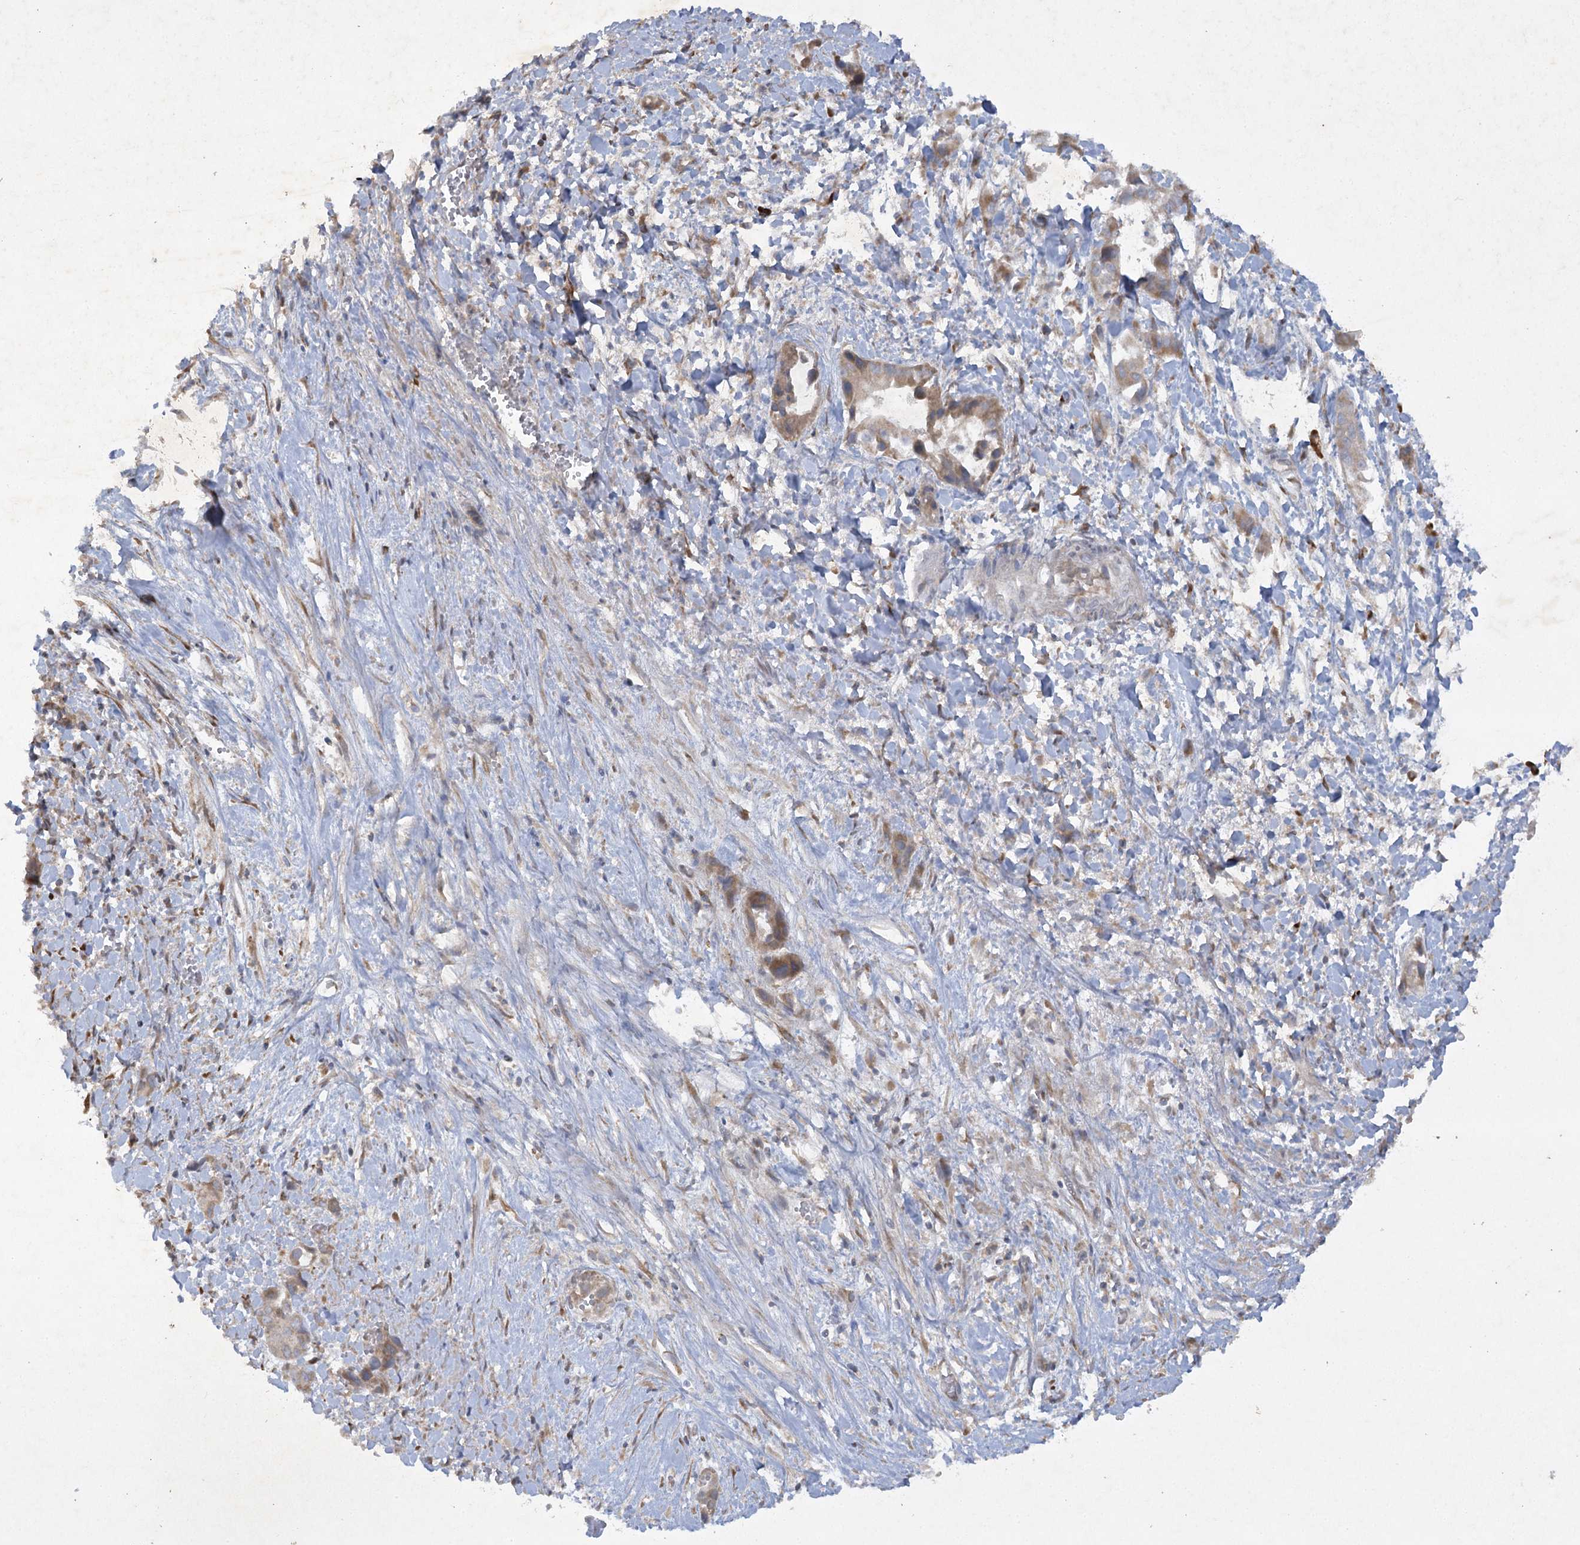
{"staining": {"intensity": "moderate", "quantity": ">75%", "location": "cytoplasmic/membranous"}, "tissue": "liver cancer", "cell_type": "Tumor cells", "image_type": "cancer", "snomed": [{"axis": "morphology", "description": "Cholangiocarcinoma"}, {"axis": "topography", "description": "Liver"}], "caption": "Liver cholangiocarcinoma was stained to show a protein in brown. There is medium levels of moderate cytoplasmic/membranous staining in approximately >75% of tumor cells.", "gene": "TRAF3IP1", "patient": {"sex": "female", "age": 52}}